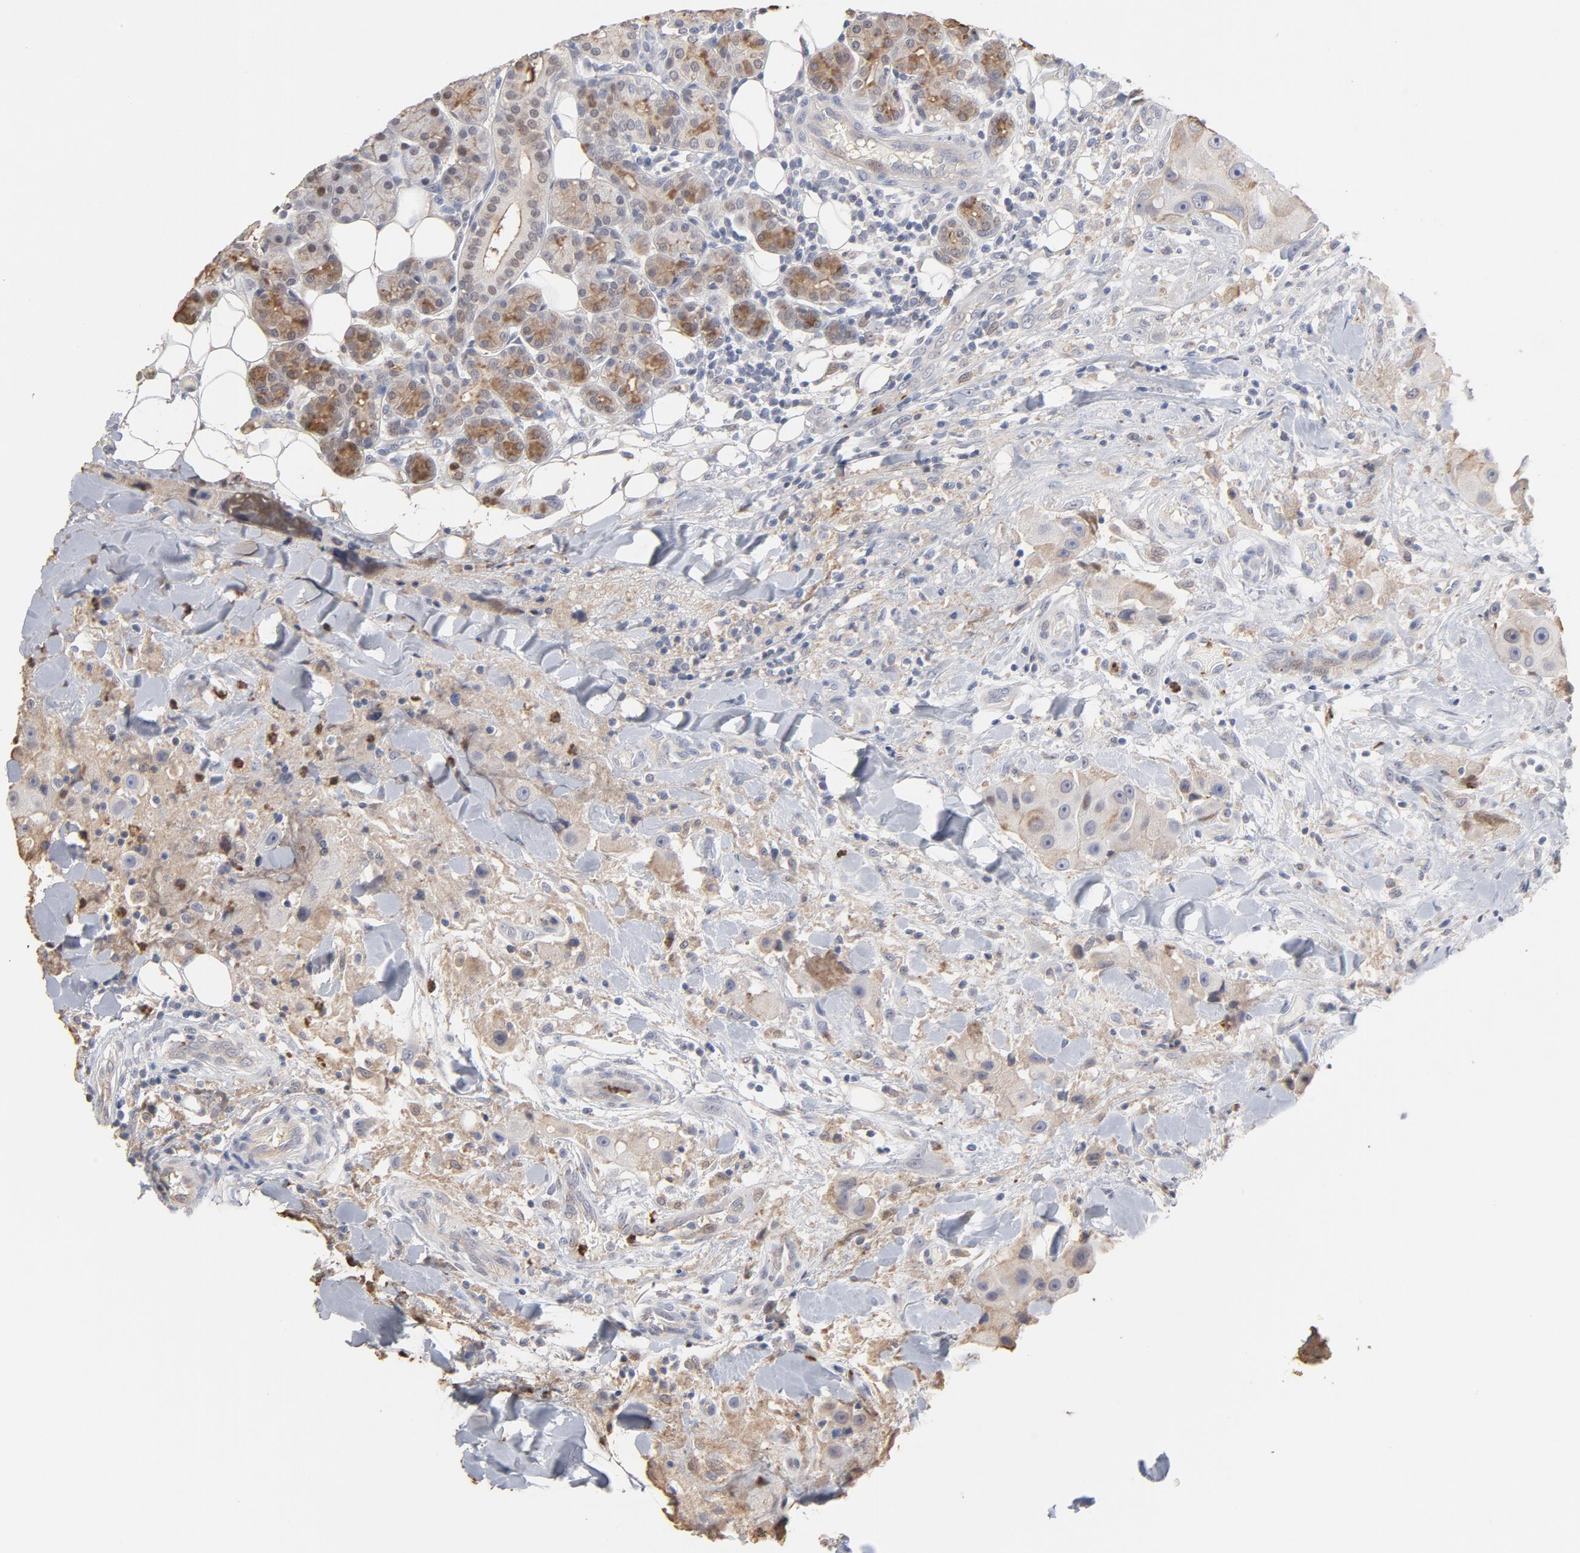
{"staining": {"intensity": "moderate", "quantity": ">75%", "location": "cytoplasmic/membranous"}, "tissue": "head and neck cancer", "cell_type": "Tumor cells", "image_type": "cancer", "snomed": [{"axis": "morphology", "description": "Normal tissue, NOS"}, {"axis": "morphology", "description": "Adenocarcinoma, NOS"}, {"axis": "topography", "description": "Salivary gland"}, {"axis": "topography", "description": "Head-Neck"}], "caption": "An immunohistochemistry photomicrograph of tumor tissue is shown. Protein staining in brown labels moderate cytoplasmic/membranous positivity in head and neck adenocarcinoma within tumor cells. (DAB = brown stain, brightfield microscopy at high magnification).", "gene": "PNMA1", "patient": {"sex": "male", "age": 80}}